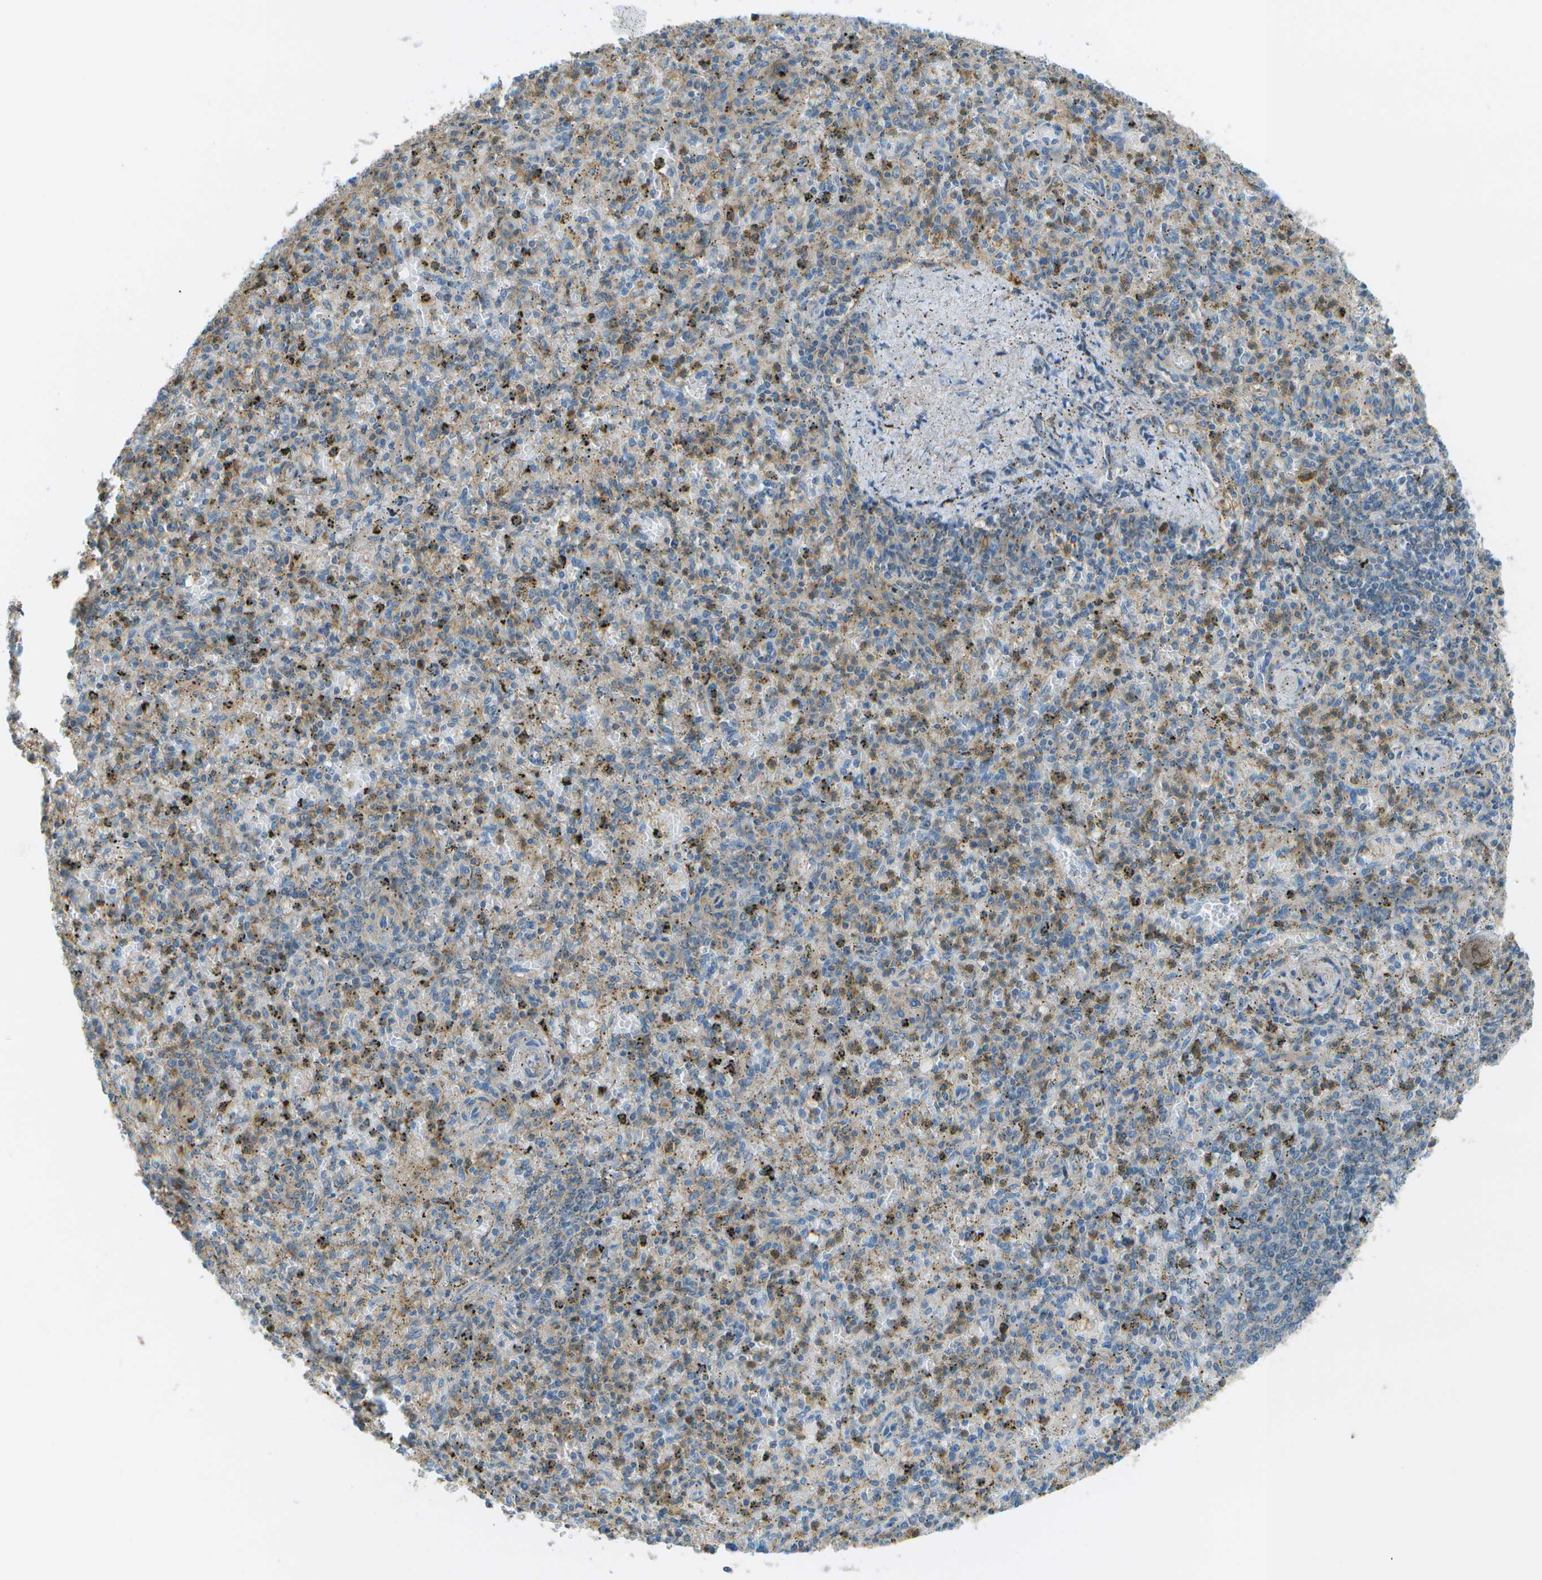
{"staining": {"intensity": "moderate", "quantity": "25%-75%", "location": "cytoplasmic/membranous"}, "tissue": "spleen", "cell_type": "Cells in red pulp", "image_type": "normal", "snomed": [{"axis": "morphology", "description": "Normal tissue, NOS"}, {"axis": "topography", "description": "Spleen"}], "caption": "Protein expression analysis of normal spleen displays moderate cytoplasmic/membranous positivity in about 25%-75% of cells in red pulp.", "gene": "LRRC66", "patient": {"sex": "male", "age": 72}}